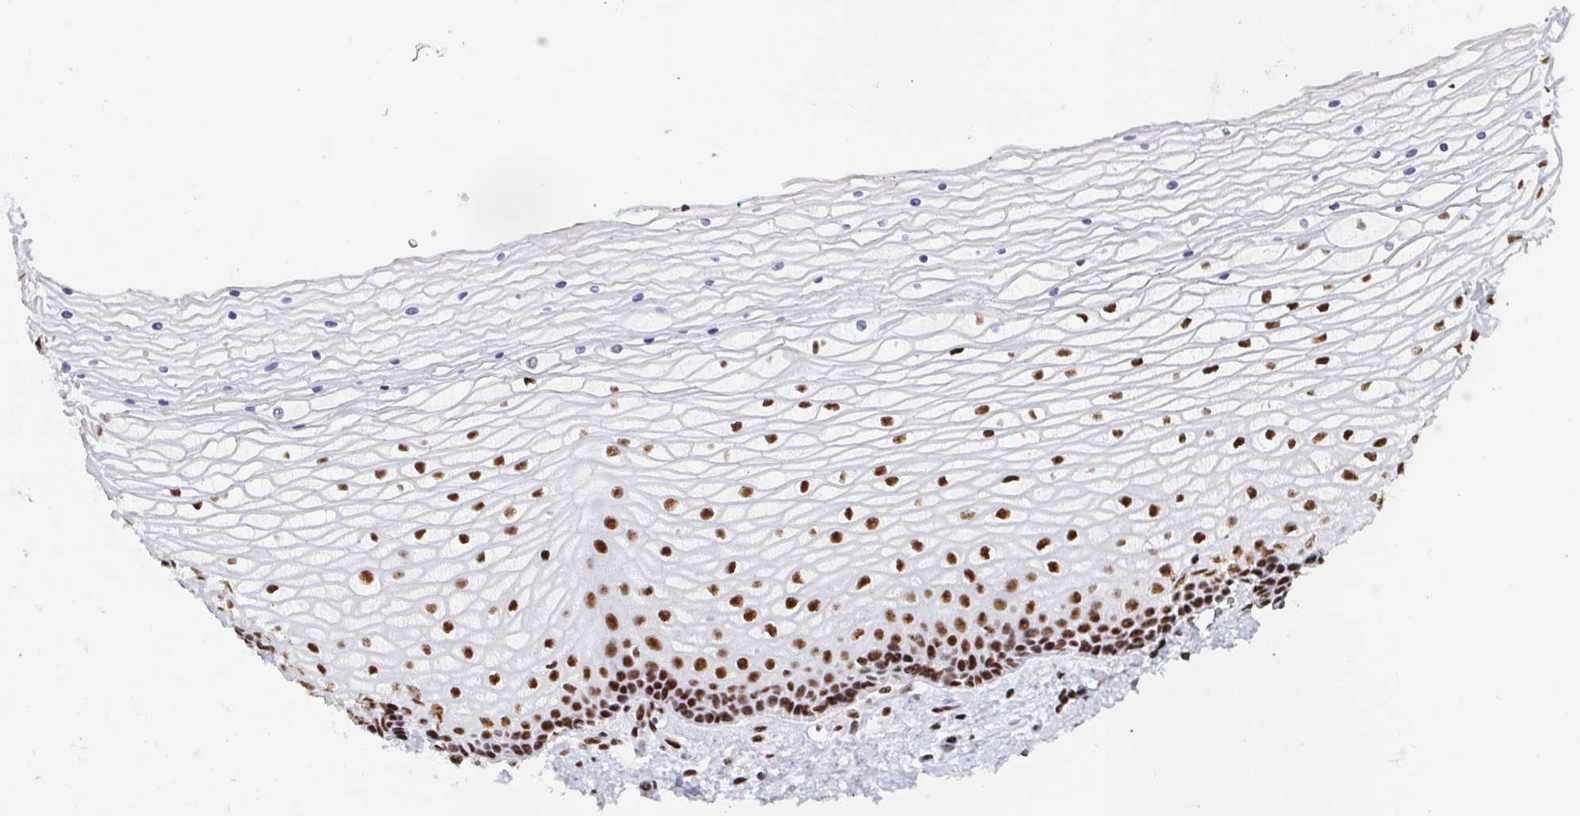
{"staining": {"intensity": "strong", "quantity": ">75%", "location": "nuclear"}, "tissue": "vagina", "cell_type": "Squamous epithelial cells", "image_type": "normal", "snomed": [{"axis": "morphology", "description": "Normal tissue, NOS"}, {"axis": "topography", "description": "Vagina"}], "caption": "Squamous epithelial cells exhibit high levels of strong nuclear positivity in about >75% of cells in unremarkable vagina. The protein of interest is shown in brown color, while the nuclei are stained blue.", "gene": "EWSR1", "patient": {"sex": "female", "age": 45}}